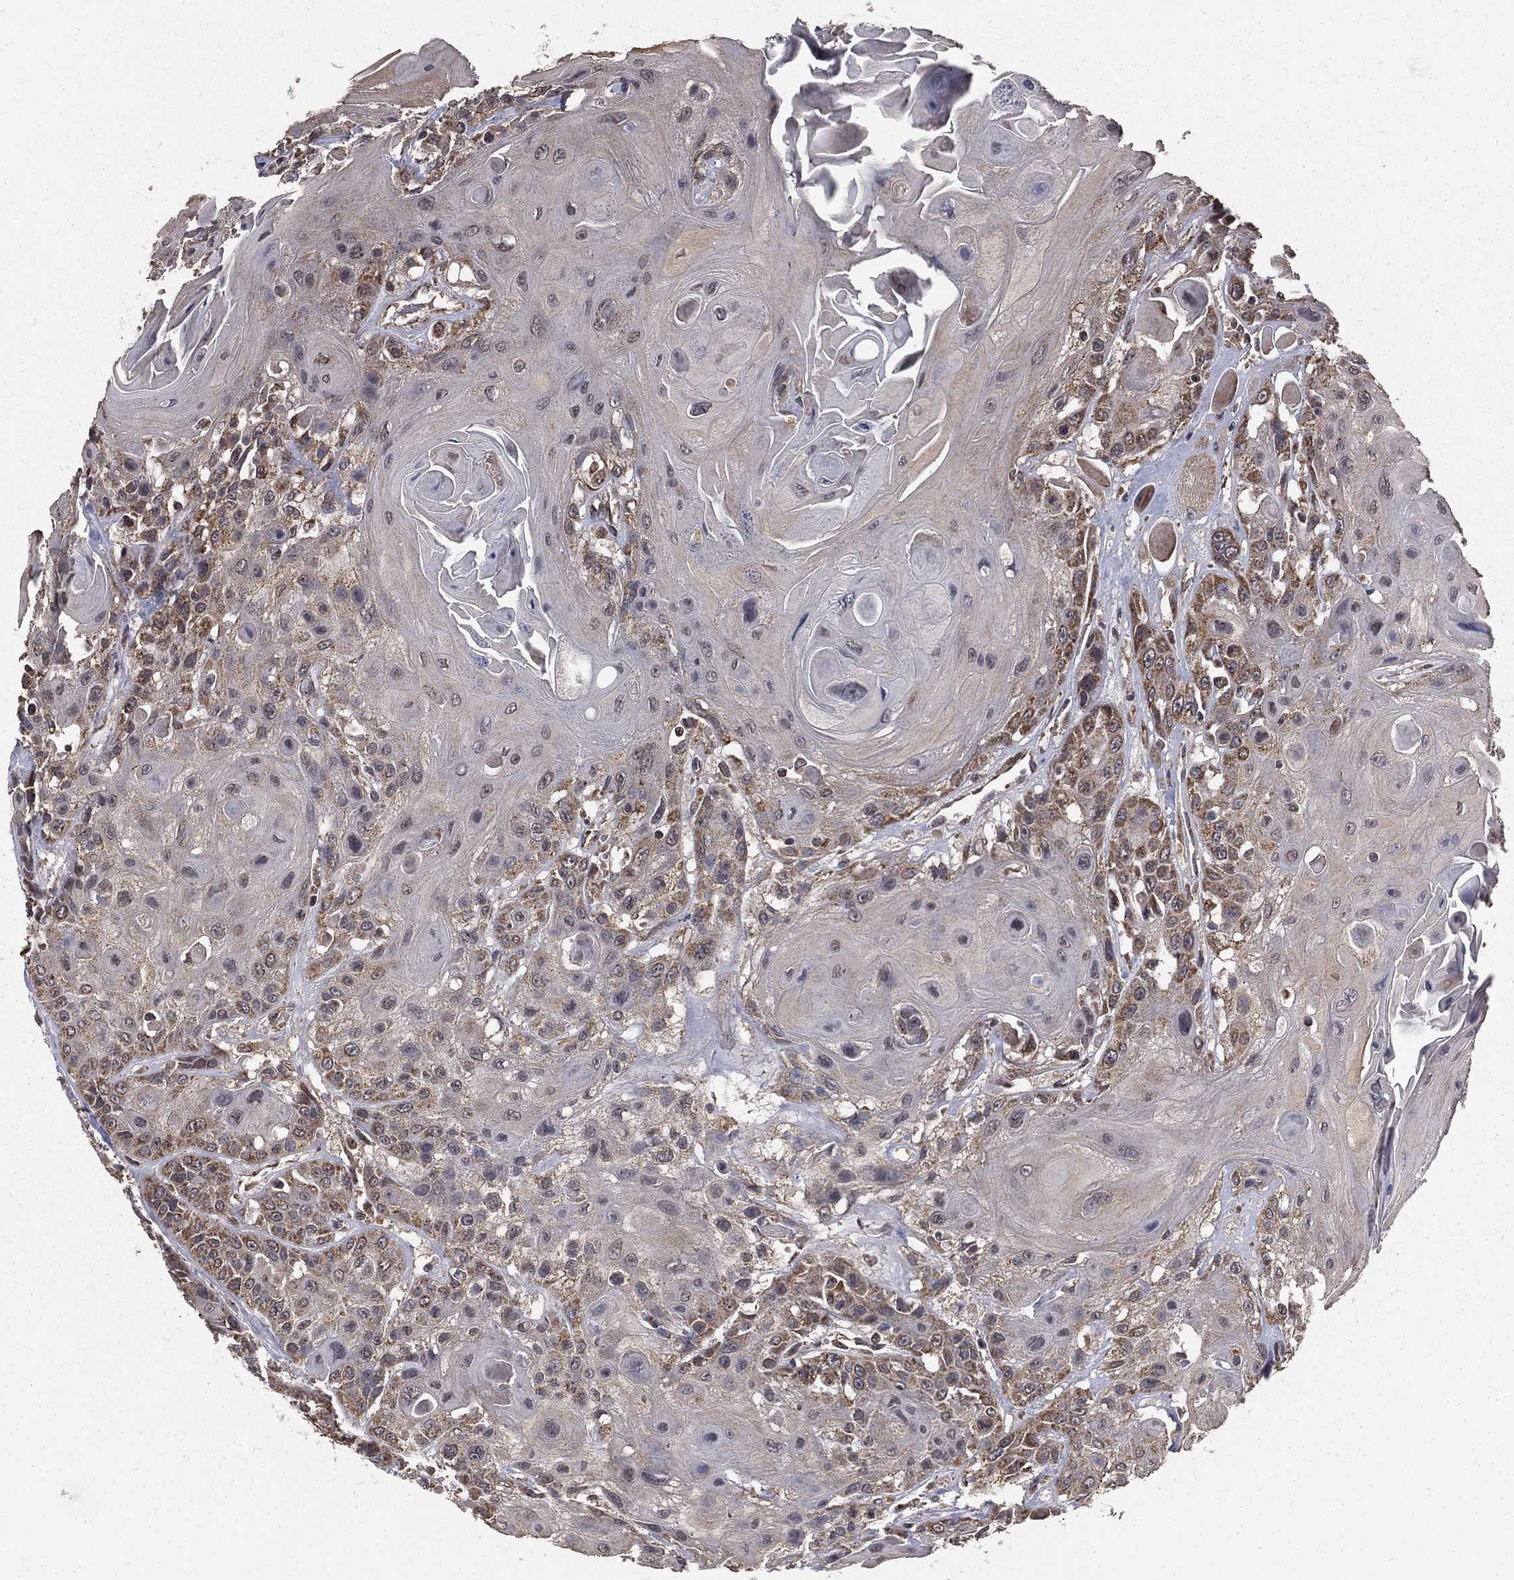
{"staining": {"intensity": "moderate", "quantity": "<25%", "location": "cytoplasmic/membranous"}, "tissue": "head and neck cancer", "cell_type": "Tumor cells", "image_type": "cancer", "snomed": [{"axis": "morphology", "description": "Squamous cell carcinoma, NOS"}, {"axis": "topography", "description": "Head-Neck"}], "caption": "Immunohistochemical staining of head and neck cancer exhibits low levels of moderate cytoplasmic/membranous positivity in approximately <25% of tumor cells.", "gene": "MRPL46", "patient": {"sex": "female", "age": 59}}